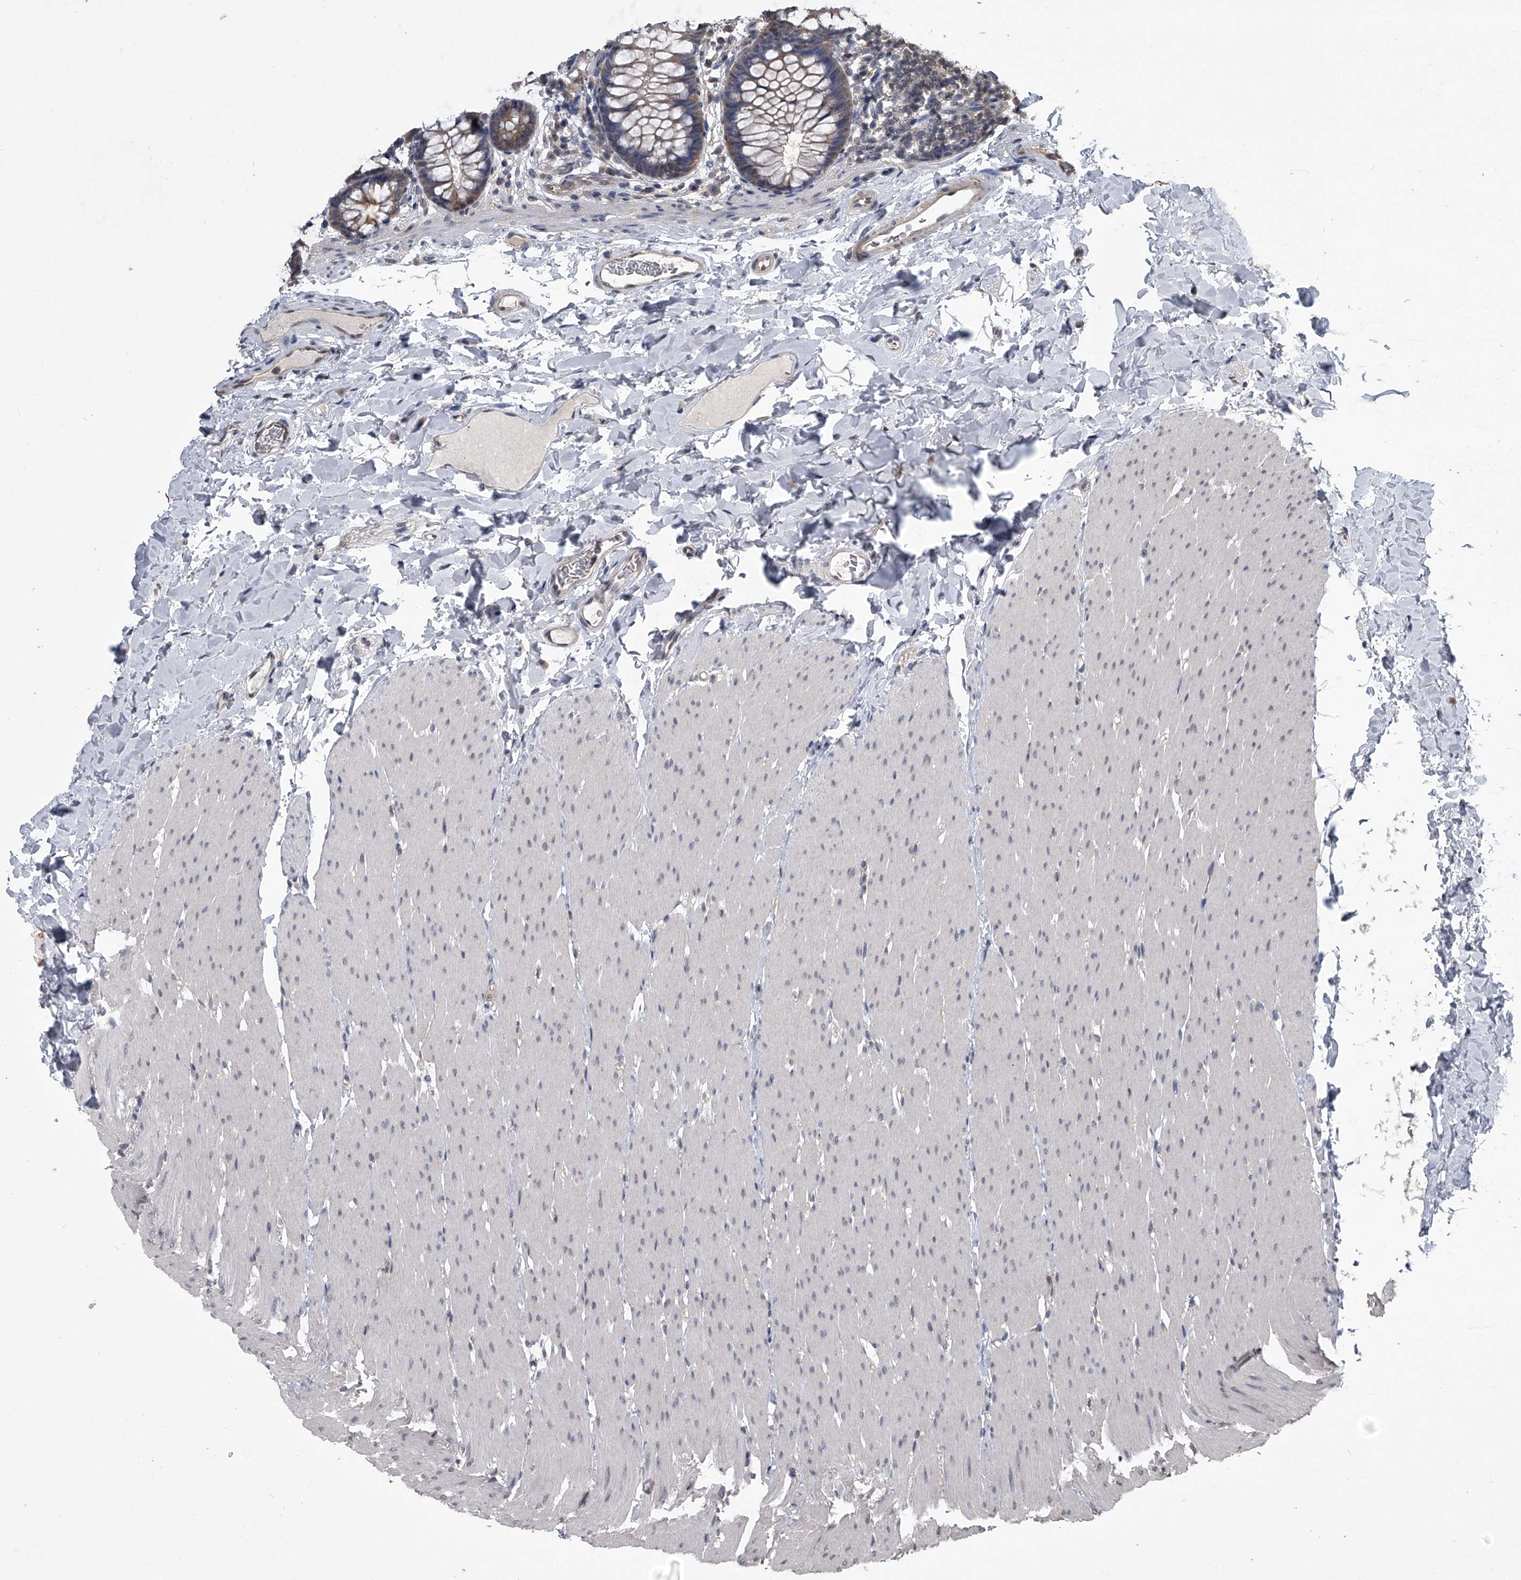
{"staining": {"intensity": "weak", "quantity": ">75%", "location": "cytoplasmic/membranous"}, "tissue": "colon", "cell_type": "Endothelial cells", "image_type": "normal", "snomed": [{"axis": "morphology", "description": "Normal tissue, NOS"}, {"axis": "topography", "description": "Colon"}], "caption": "Protein expression by immunohistochemistry demonstrates weak cytoplasmic/membranous expression in about >75% of endothelial cells in unremarkable colon.", "gene": "TSNAX", "patient": {"sex": "female", "age": 62}}